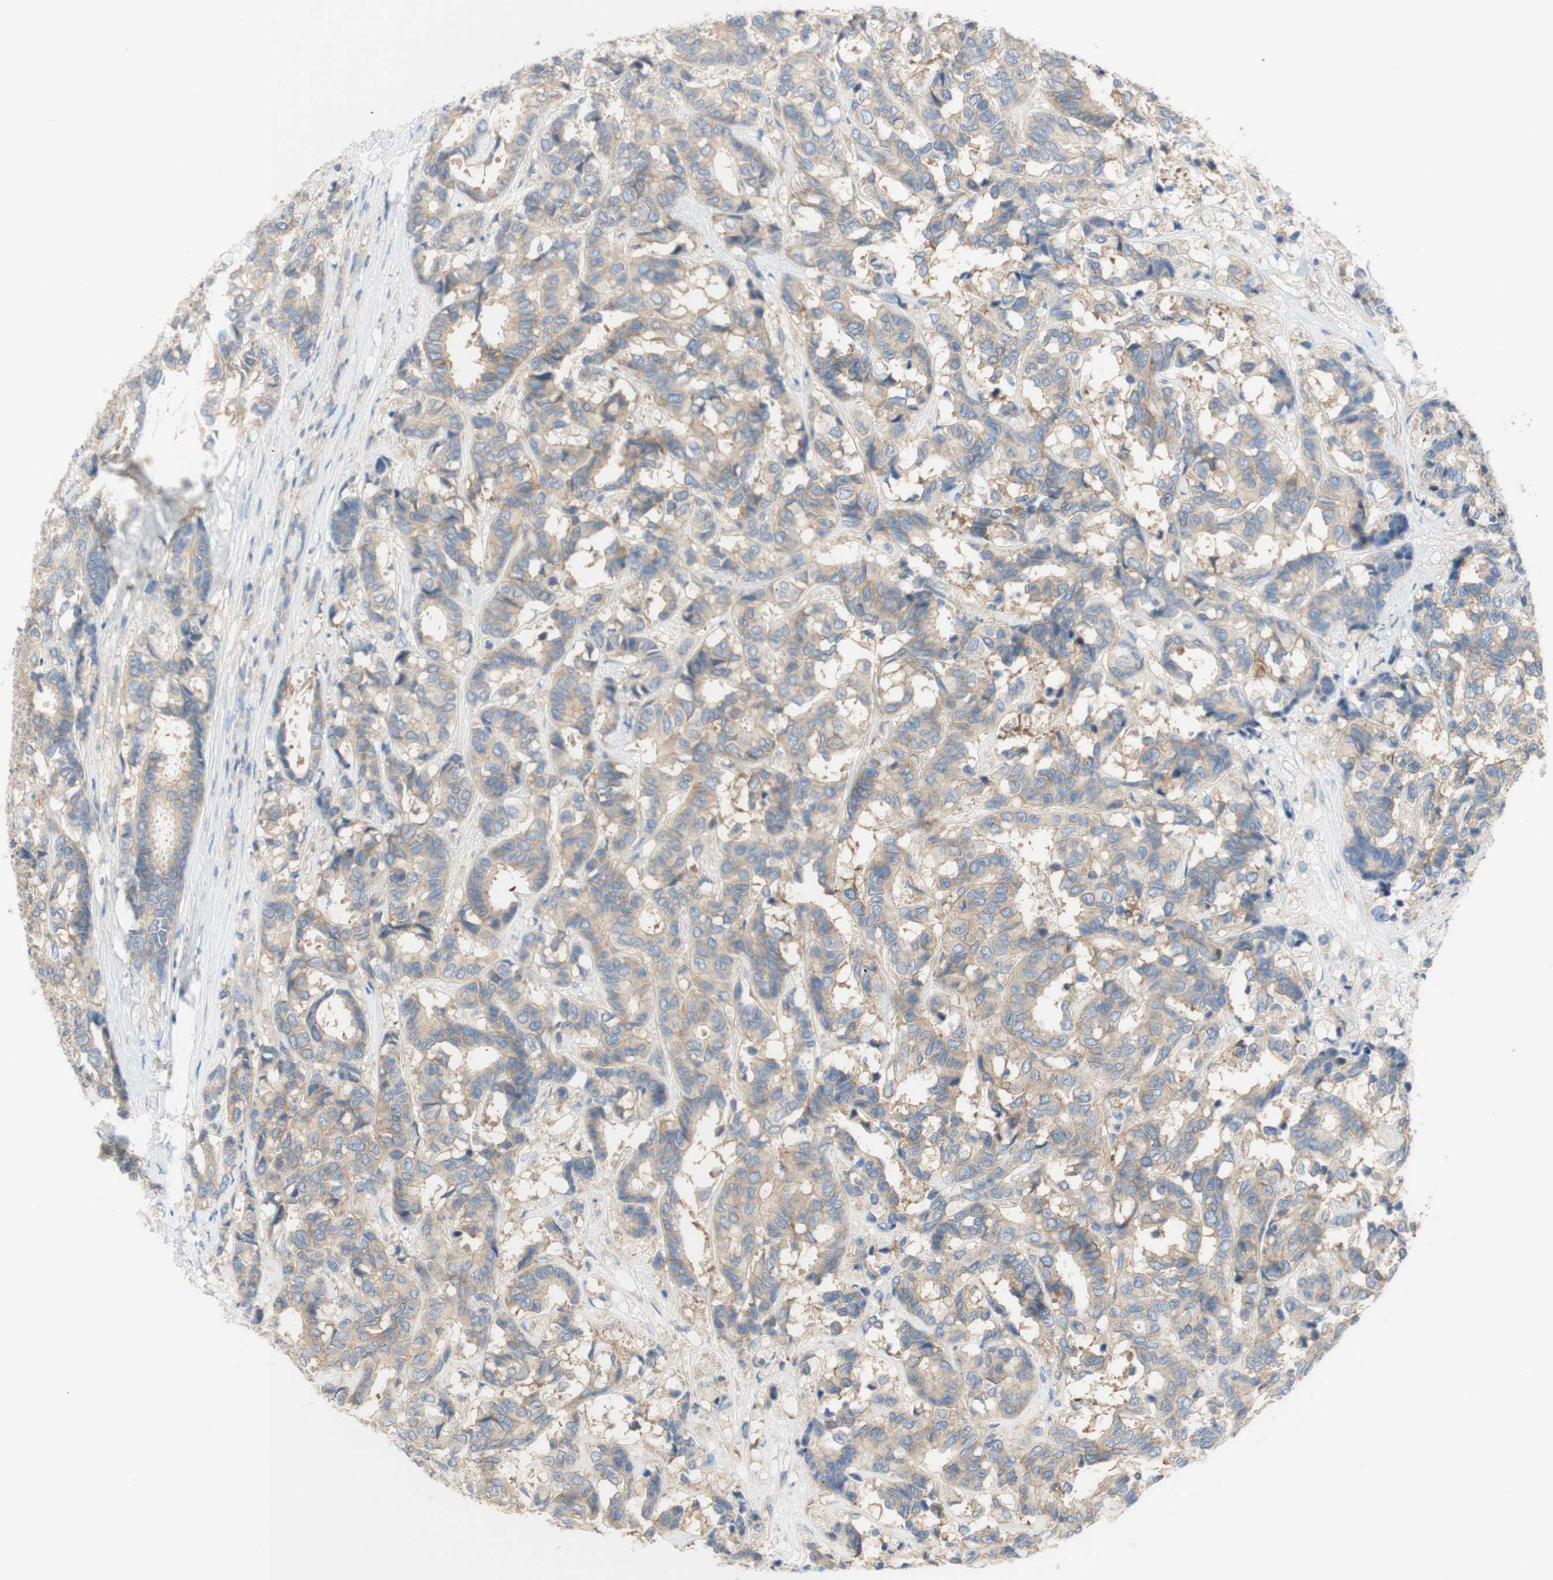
{"staining": {"intensity": "weak", "quantity": ">75%", "location": "cytoplasmic/membranous"}, "tissue": "breast cancer", "cell_type": "Tumor cells", "image_type": "cancer", "snomed": [{"axis": "morphology", "description": "Duct carcinoma"}, {"axis": "topography", "description": "Breast"}], "caption": "Breast intraductal carcinoma stained with a brown dye shows weak cytoplasmic/membranous positive expression in approximately >75% of tumor cells.", "gene": "ATP2B1", "patient": {"sex": "female", "age": 87}}